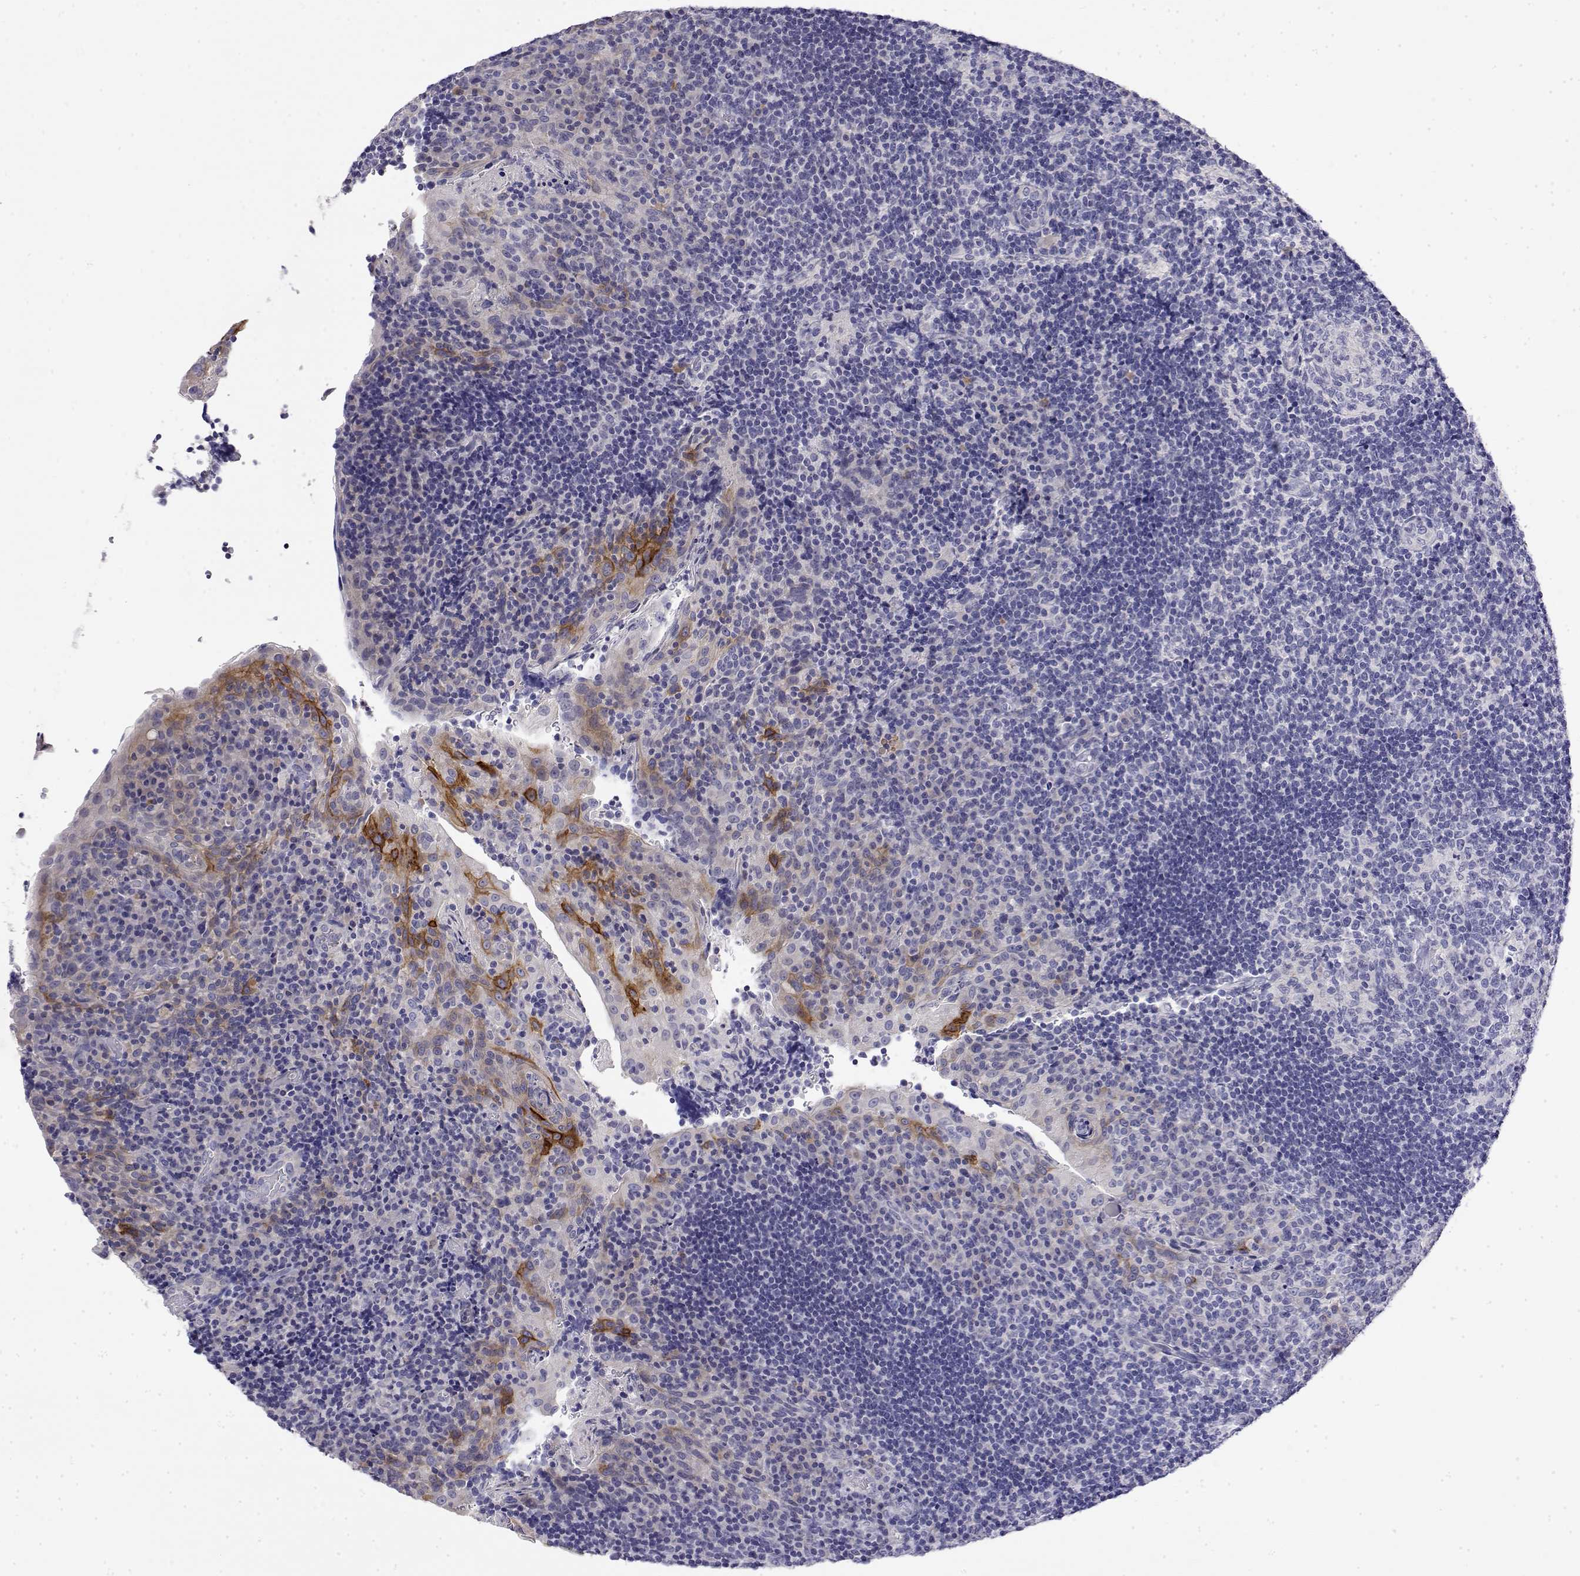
{"staining": {"intensity": "negative", "quantity": "none", "location": "none"}, "tissue": "tonsil", "cell_type": "Germinal center cells", "image_type": "normal", "snomed": [{"axis": "morphology", "description": "Normal tissue, NOS"}, {"axis": "topography", "description": "Tonsil"}], "caption": "Immunohistochemistry photomicrograph of unremarkable tonsil stained for a protein (brown), which demonstrates no staining in germinal center cells.", "gene": "LY6D", "patient": {"sex": "male", "age": 17}}